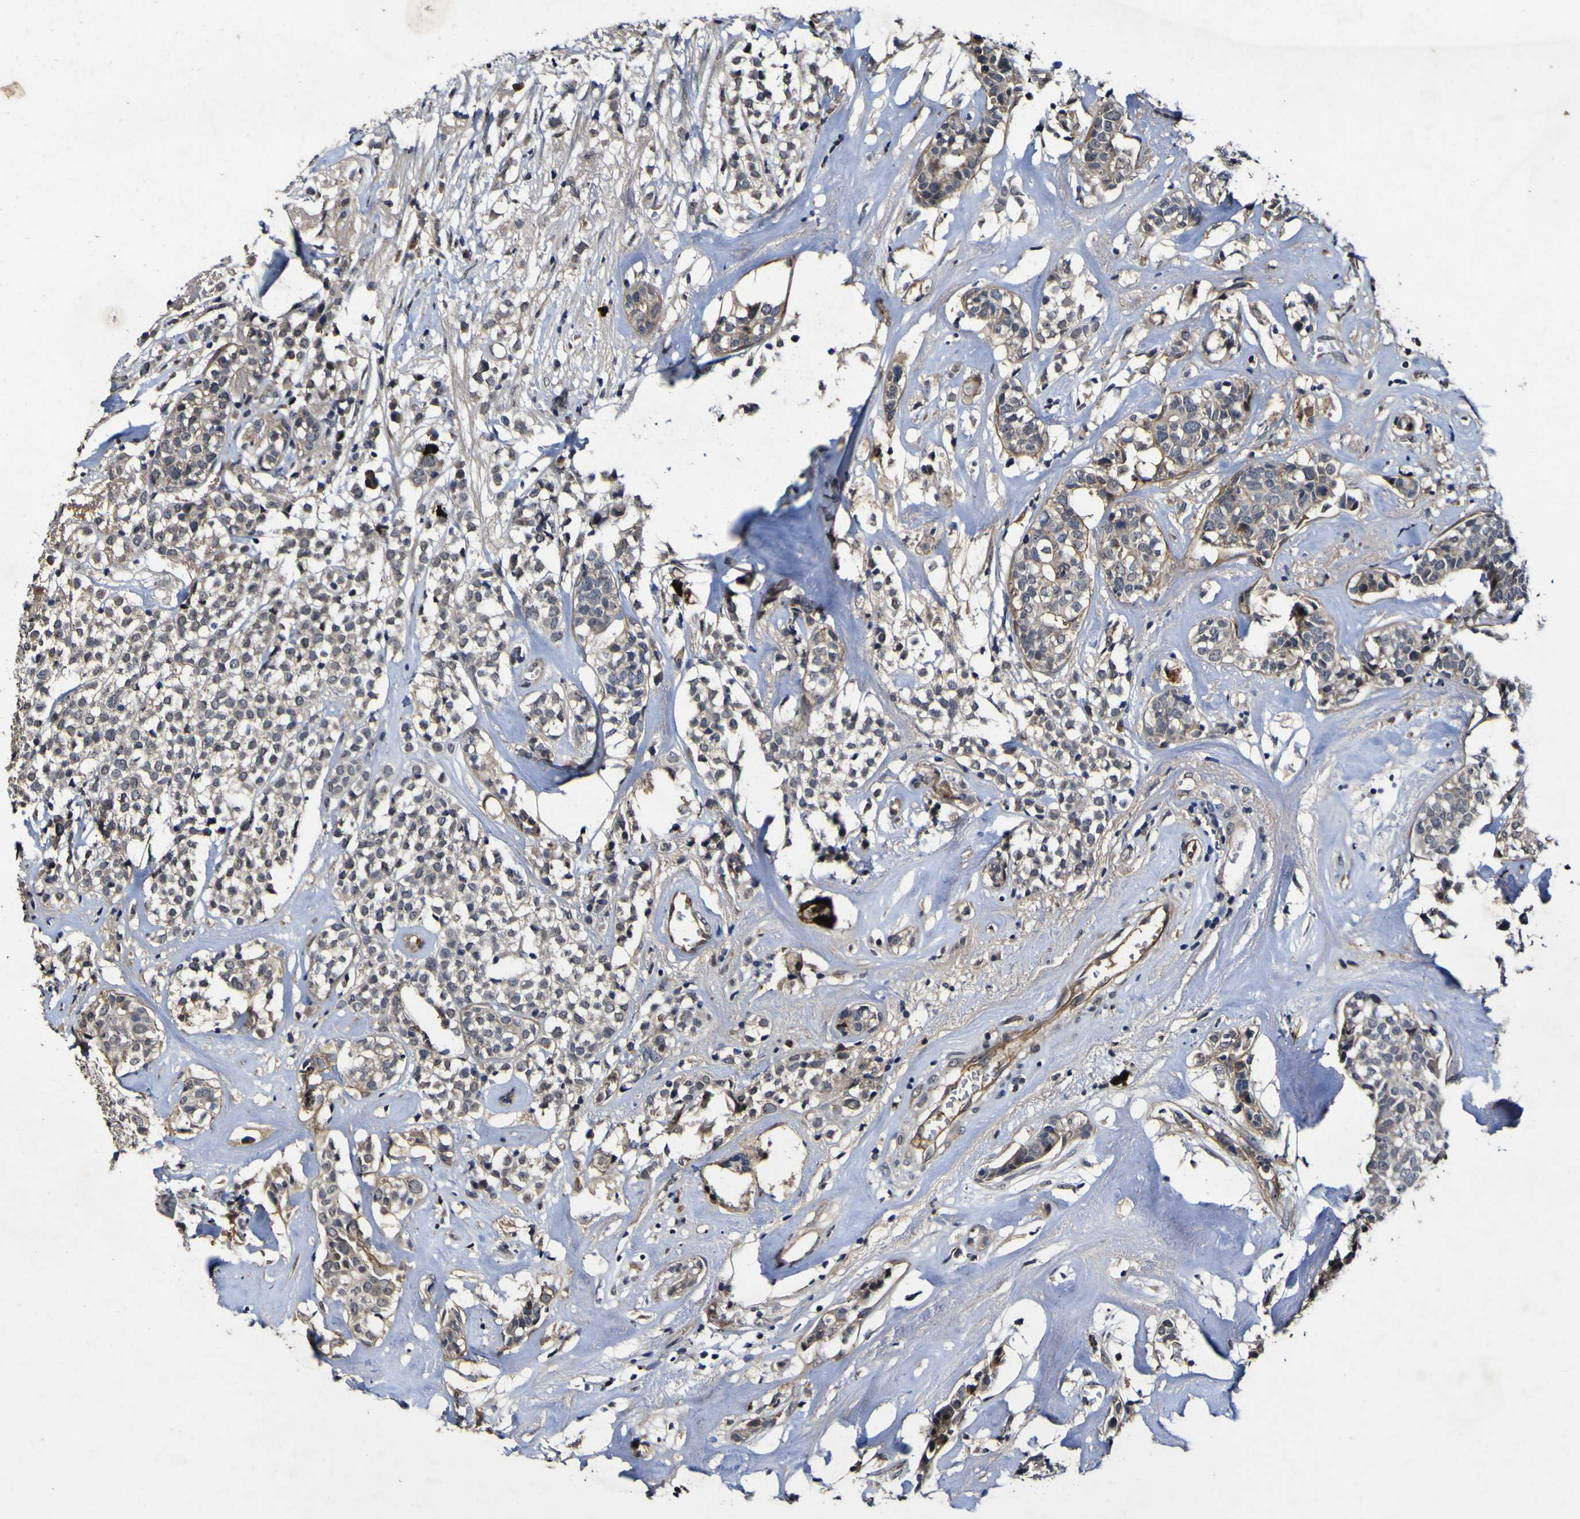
{"staining": {"intensity": "negative", "quantity": "none", "location": "none"}, "tissue": "head and neck cancer", "cell_type": "Tumor cells", "image_type": "cancer", "snomed": [{"axis": "morphology", "description": "Adenocarcinoma, NOS"}, {"axis": "topography", "description": "Salivary gland"}, {"axis": "topography", "description": "Head-Neck"}], "caption": "Adenocarcinoma (head and neck) stained for a protein using IHC exhibits no expression tumor cells.", "gene": "CCL2", "patient": {"sex": "female", "age": 65}}